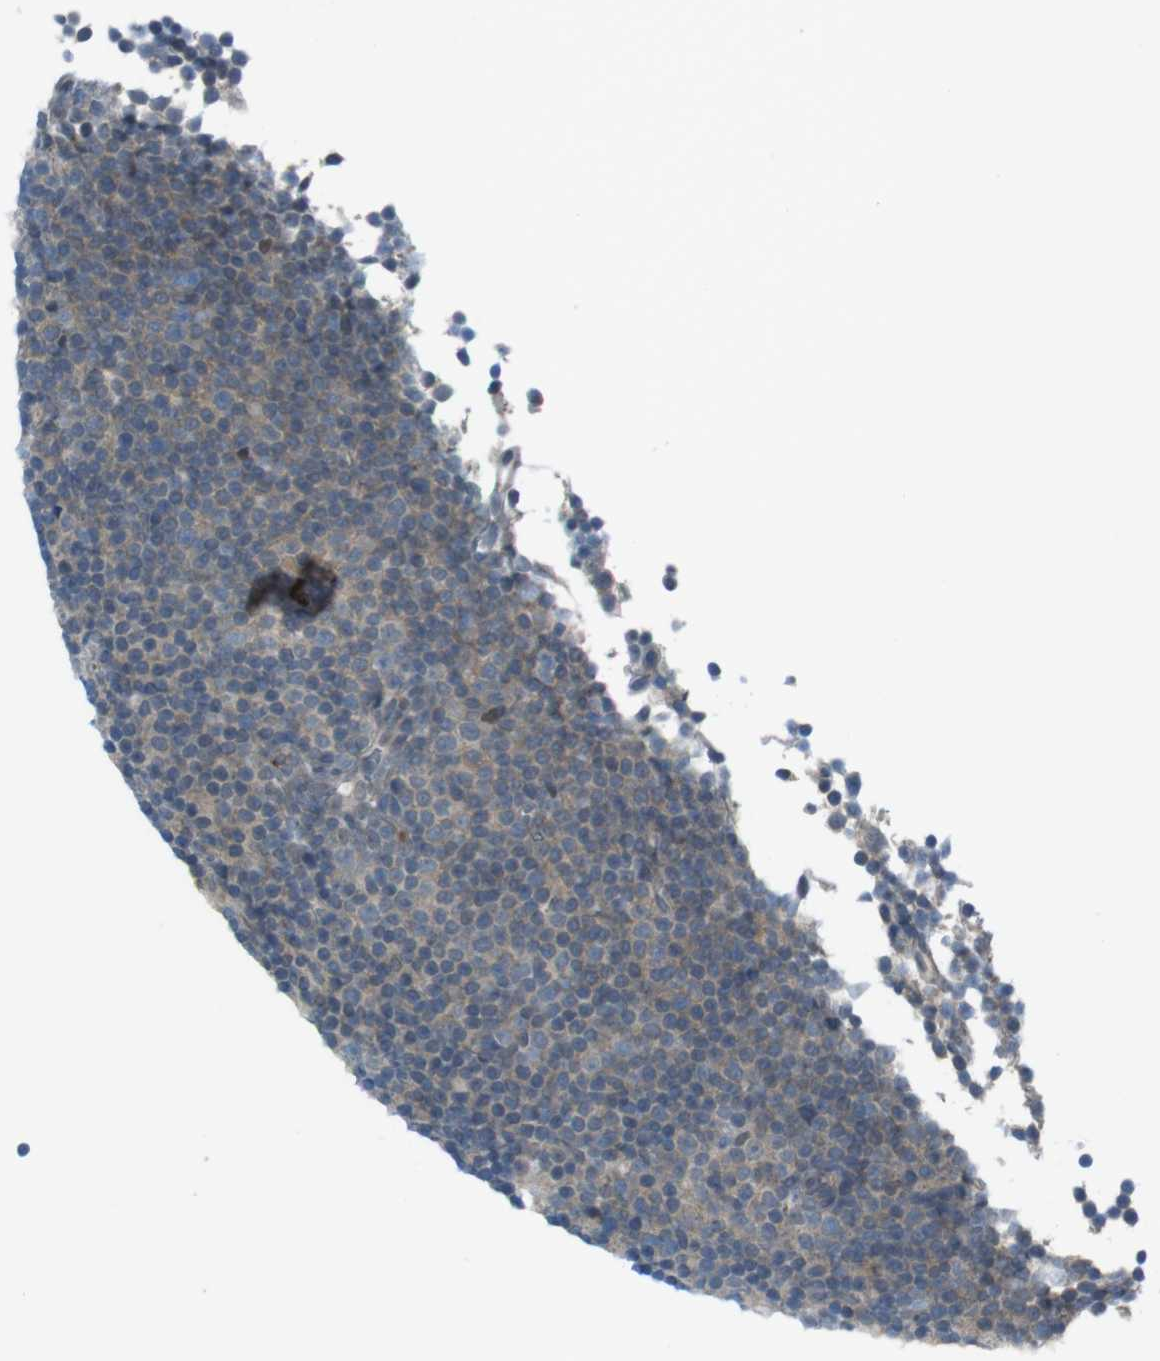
{"staining": {"intensity": "weak", "quantity": "<25%", "location": "cytoplasmic/membranous"}, "tissue": "lymphoma", "cell_type": "Tumor cells", "image_type": "cancer", "snomed": [{"axis": "morphology", "description": "Malignant lymphoma, non-Hodgkin's type, Low grade"}, {"axis": "topography", "description": "Lymph node"}], "caption": "DAB (3,3'-diaminobenzidine) immunohistochemical staining of human malignant lymphoma, non-Hodgkin's type (low-grade) demonstrates no significant positivity in tumor cells. (Brightfield microscopy of DAB immunohistochemistry at high magnification).", "gene": "ZDHHC20", "patient": {"sex": "female", "age": 67}}